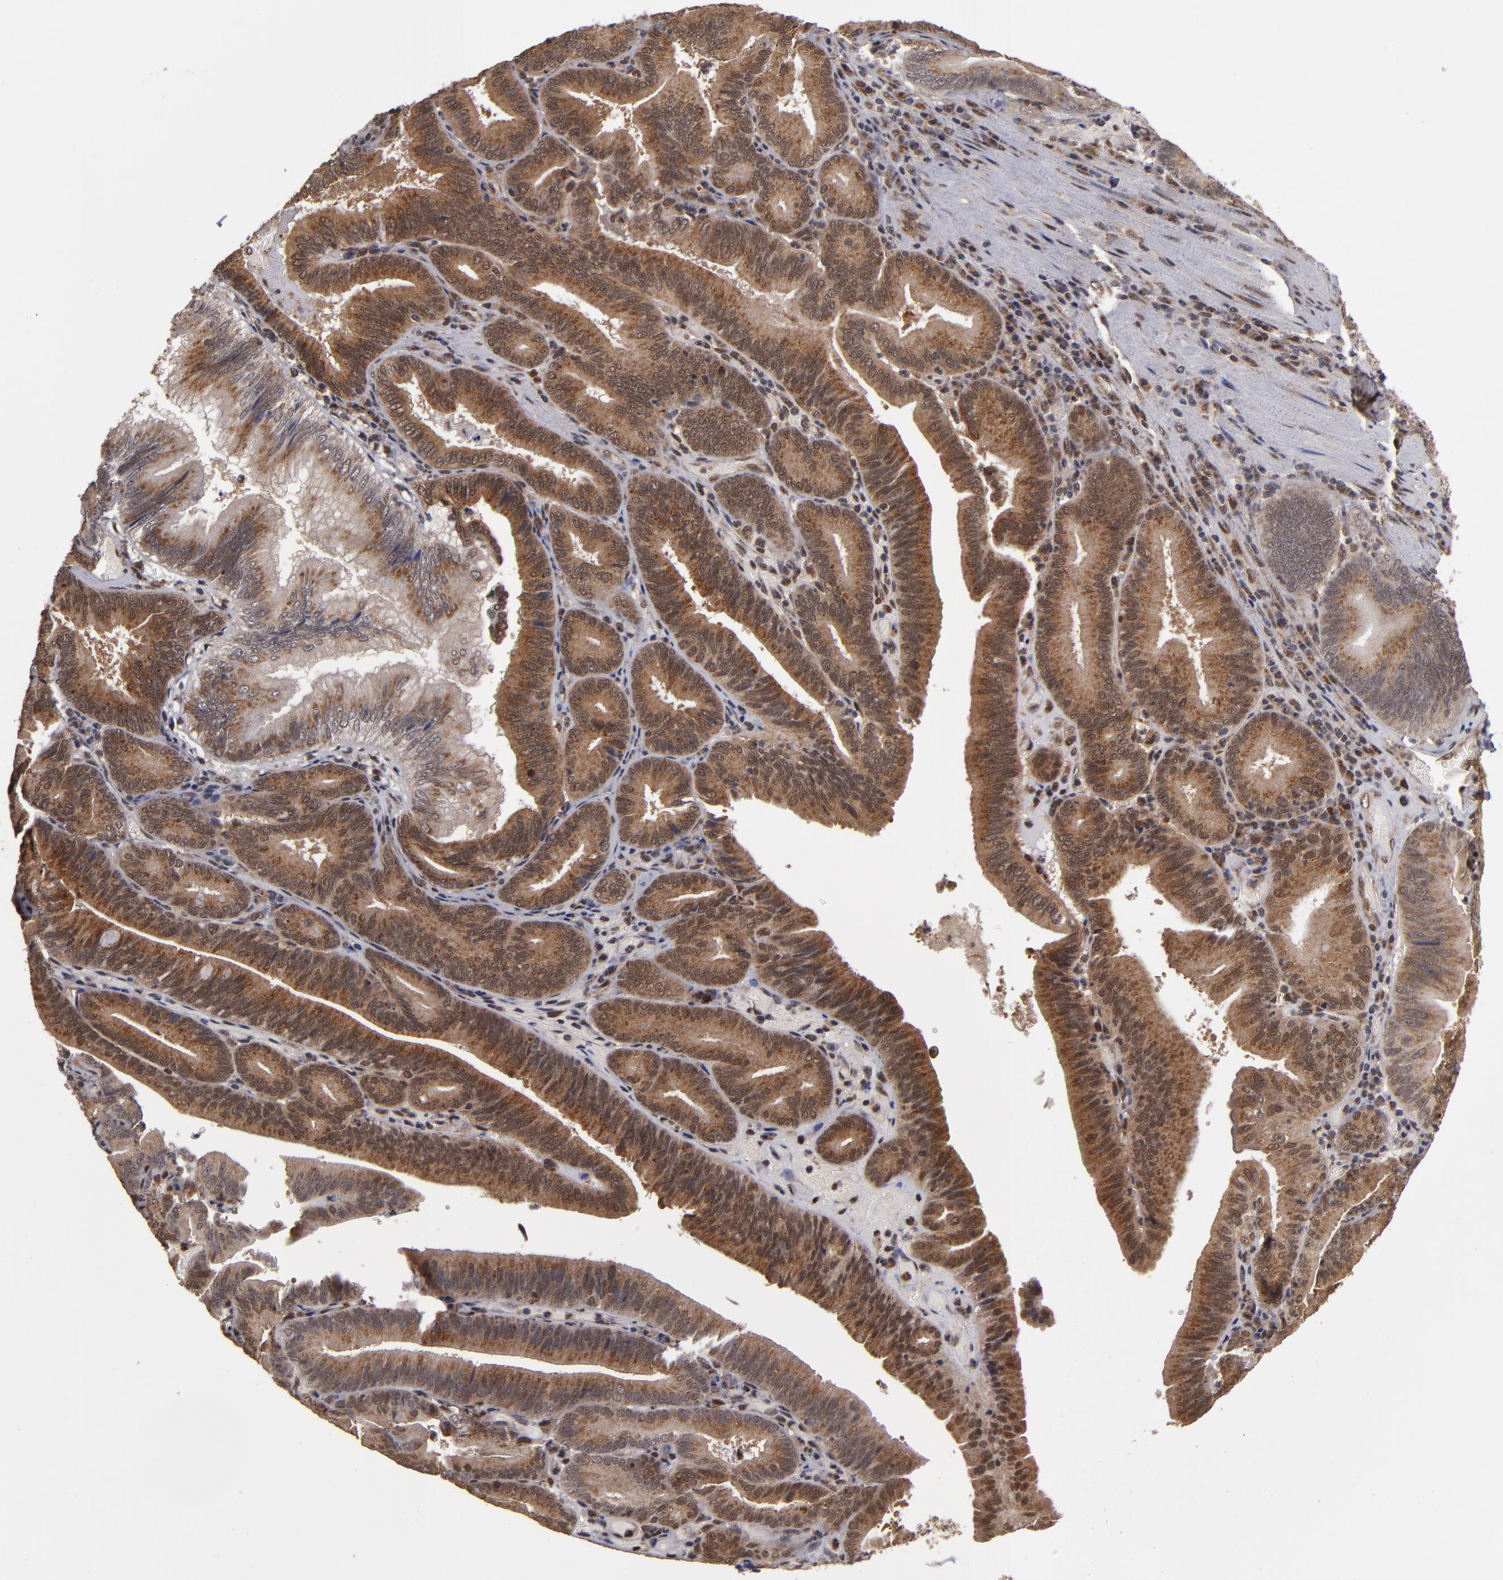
{"staining": {"intensity": "moderate", "quantity": ">75%", "location": "cytoplasmic/membranous"}, "tissue": "pancreatic cancer", "cell_type": "Tumor cells", "image_type": "cancer", "snomed": [{"axis": "morphology", "description": "Adenocarcinoma, NOS"}, {"axis": "topography", "description": "Pancreas"}], "caption": "A histopathology image of pancreatic adenocarcinoma stained for a protein exhibits moderate cytoplasmic/membranous brown staining in tumor cells.", "gene": "CUL5", "patient": {"sex": "male", "age": 82}}